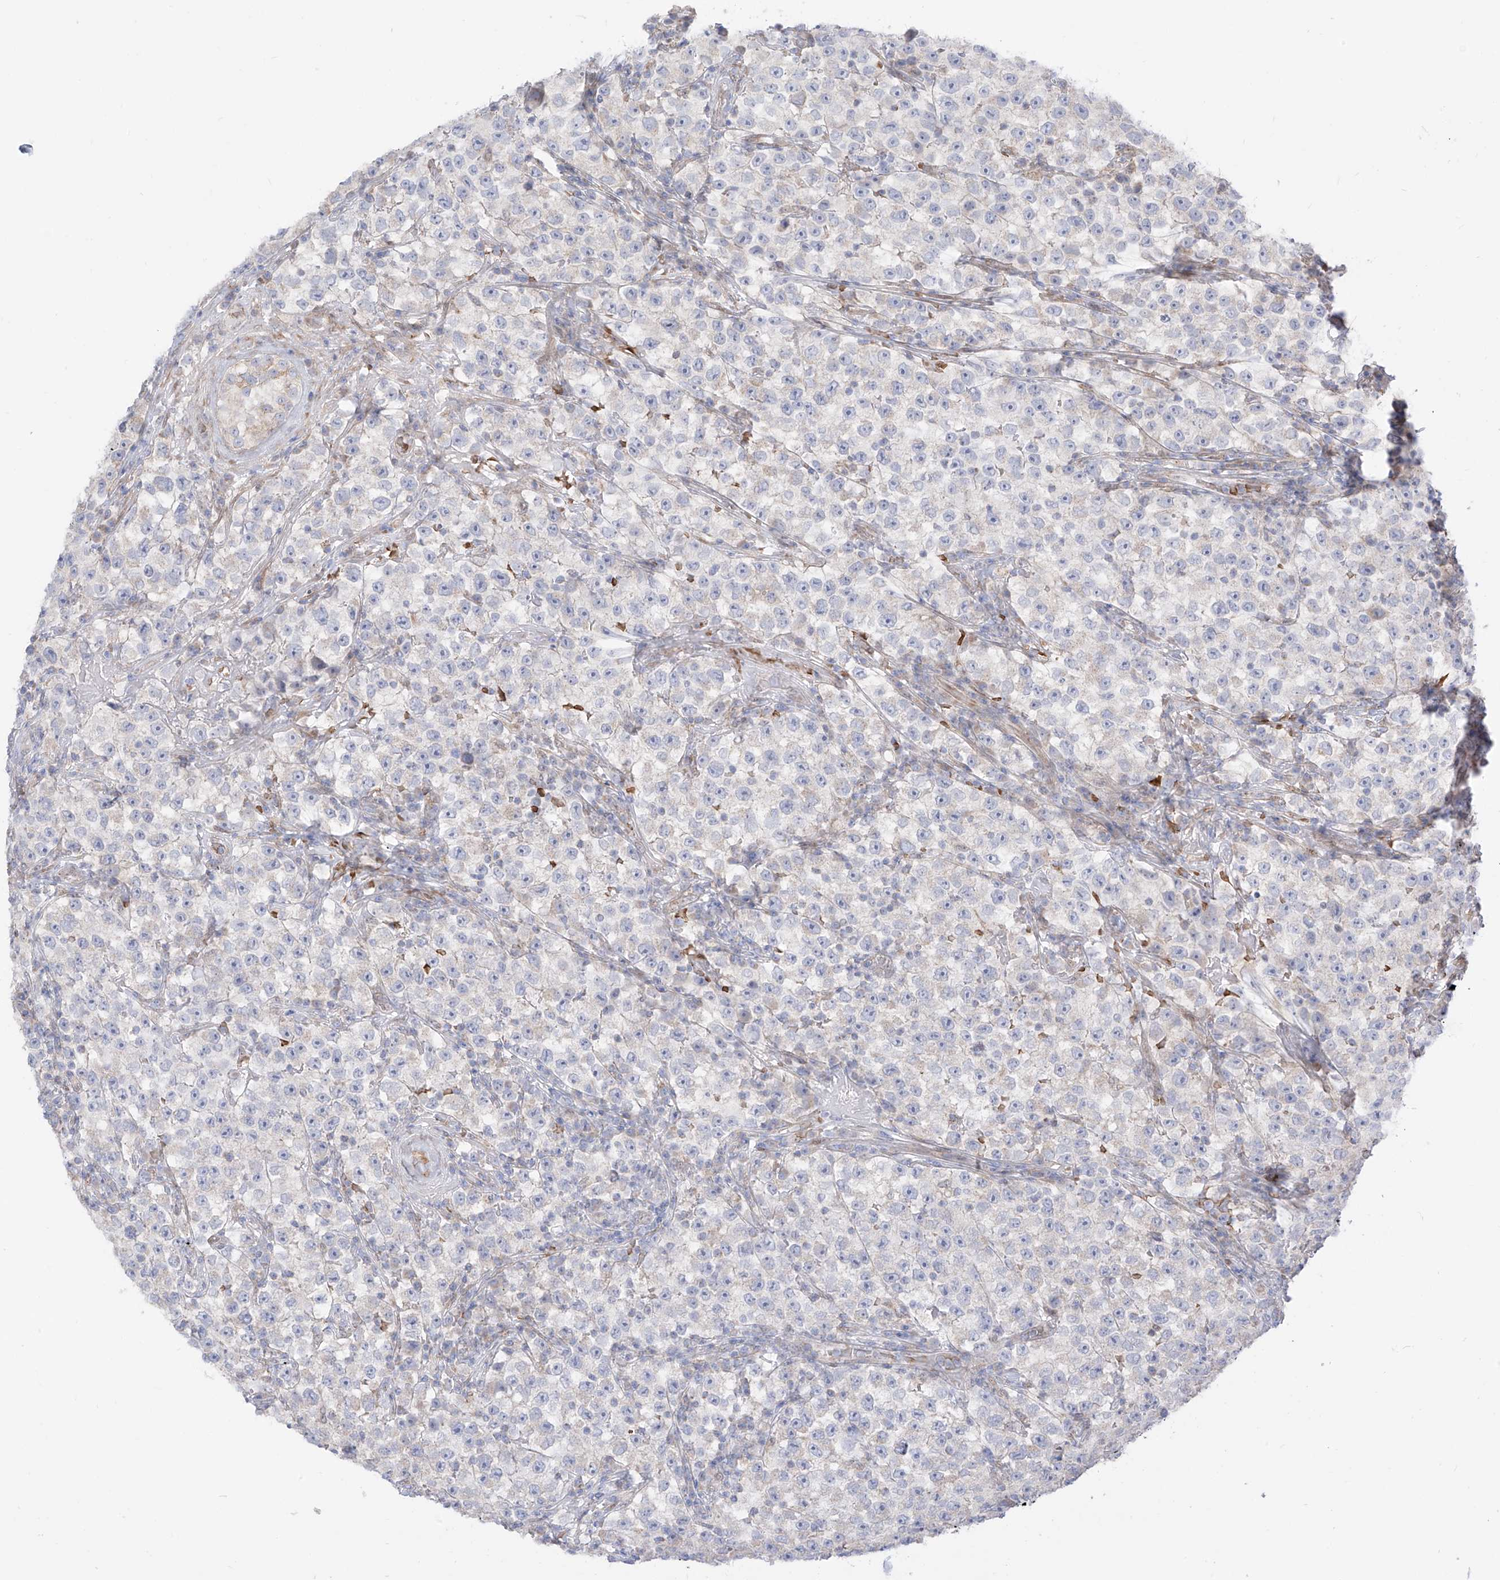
{"staining": {"intensity": "negative", "quantity": "none", "location": "none"}, "tissue": "testis cancer", "cell_type": "Tumor cells", "image_type": "cancer", "snomed": [{"axis": "morphology", "description": "Seminoma, NOS"}, {"axis": "topography", "description": "Testis"}], "caption": "This micrograph is of testis cancer (seminoma) stained with immunohistochemistry (IHC) to label a protein in brown with the nuclei are counter-stained blue. There is no expression in tumor cells.", "gene": "ARHGEF40", "patient": {"sex": "male", "age": 22}}